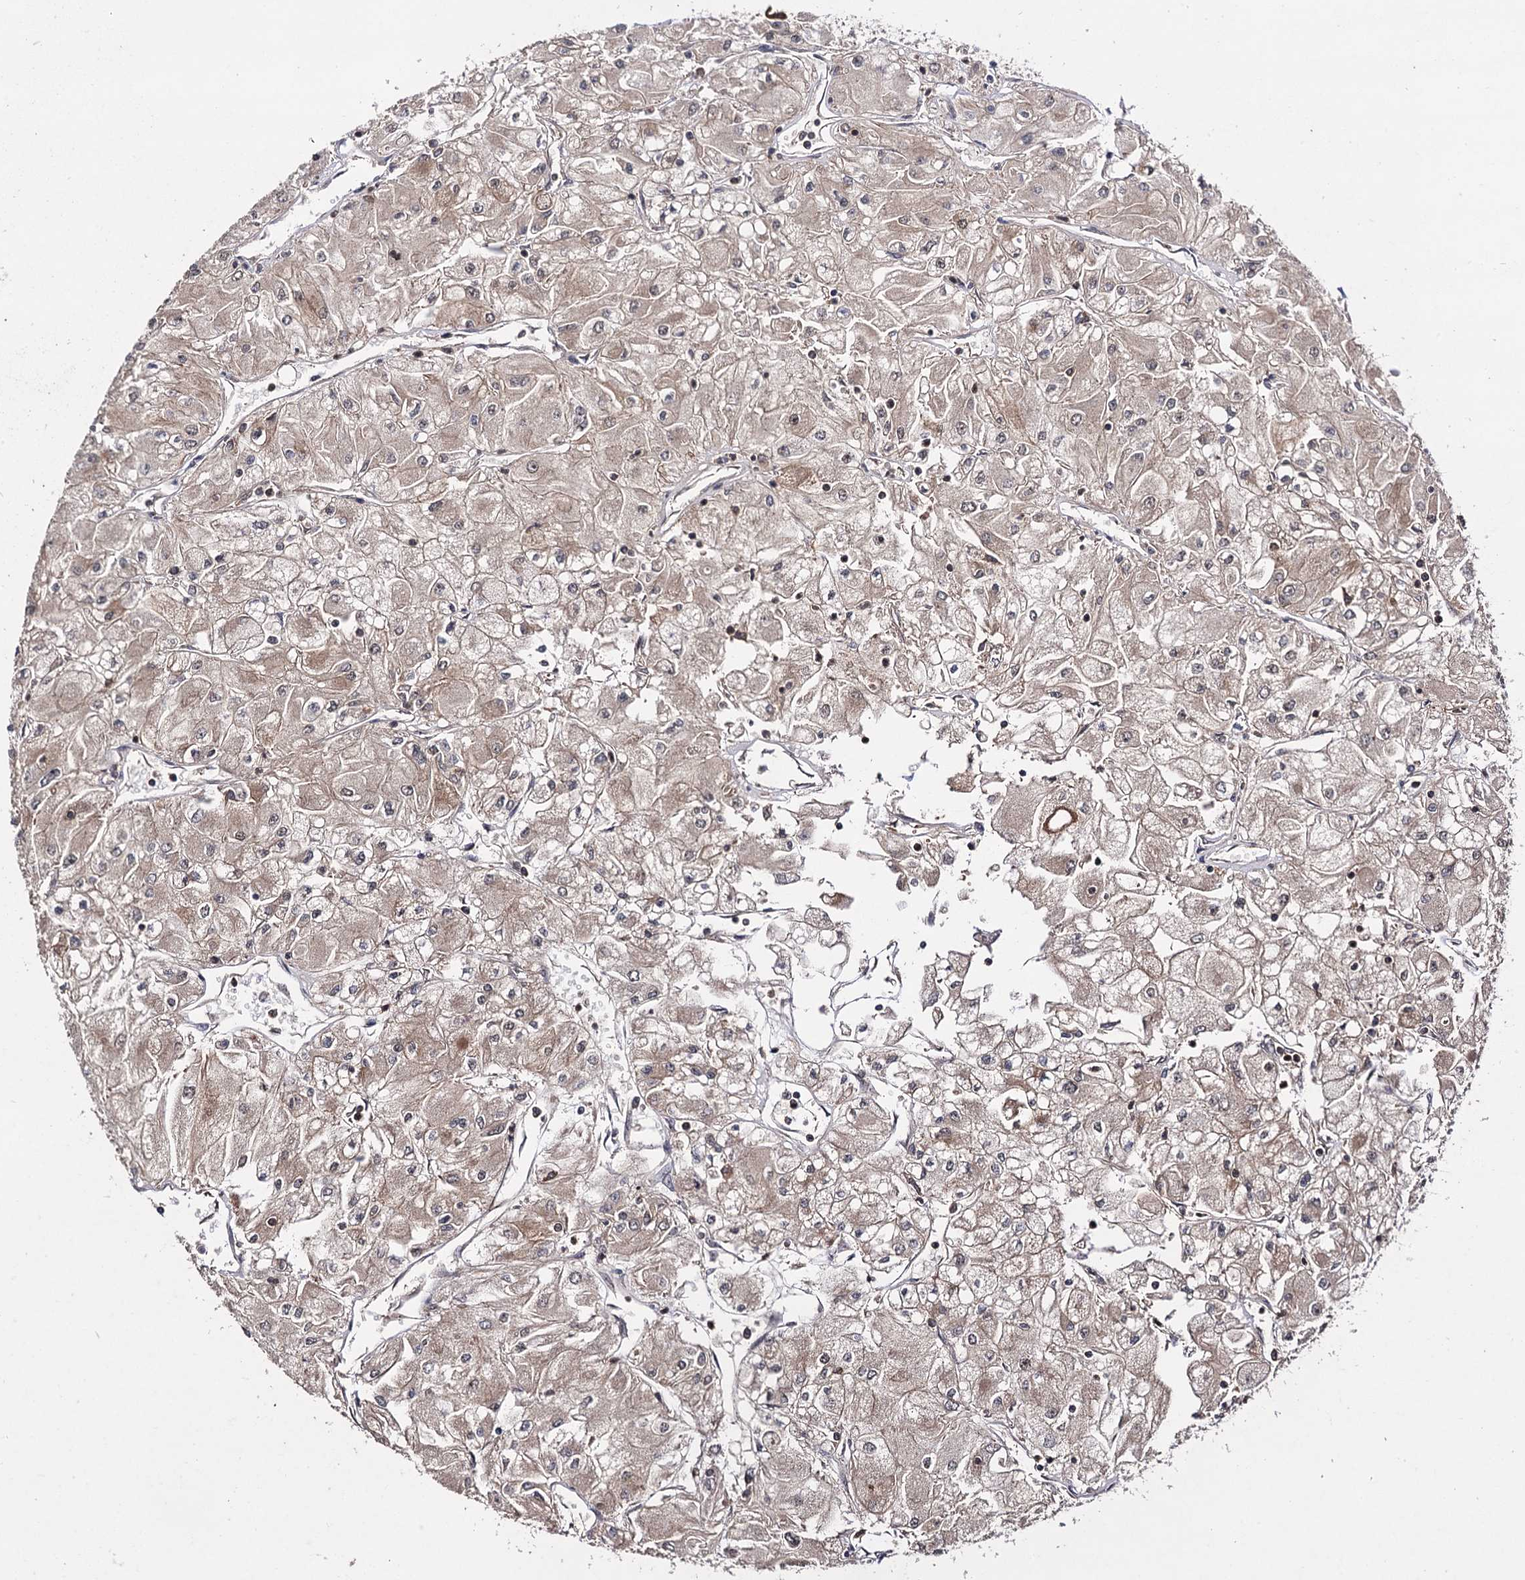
{"staining": {"intensity": "weak", "quantity": ">75%", "location": "cytoplasmic/membranous"}, "tissue": "renal cancer", "cell_type": "Tumor cells", "image_type": "cancer", "snomed": [{"axis": "morphology", "description": "Adenocarcinoma, NOS"}, {"axis": "topography", "description": "Kidney"}], "caption": "Adenocarcinoma (renal) was stained to show a protein in brown. There is low levels of weak cytoplasmic/membranous positivity in about >75% of tumor cells. (brown staining indicates protein expression, while blue staining denotes nuclei).", "gene": "KXD1", "patient": {"sex": "male", "age": 80}}